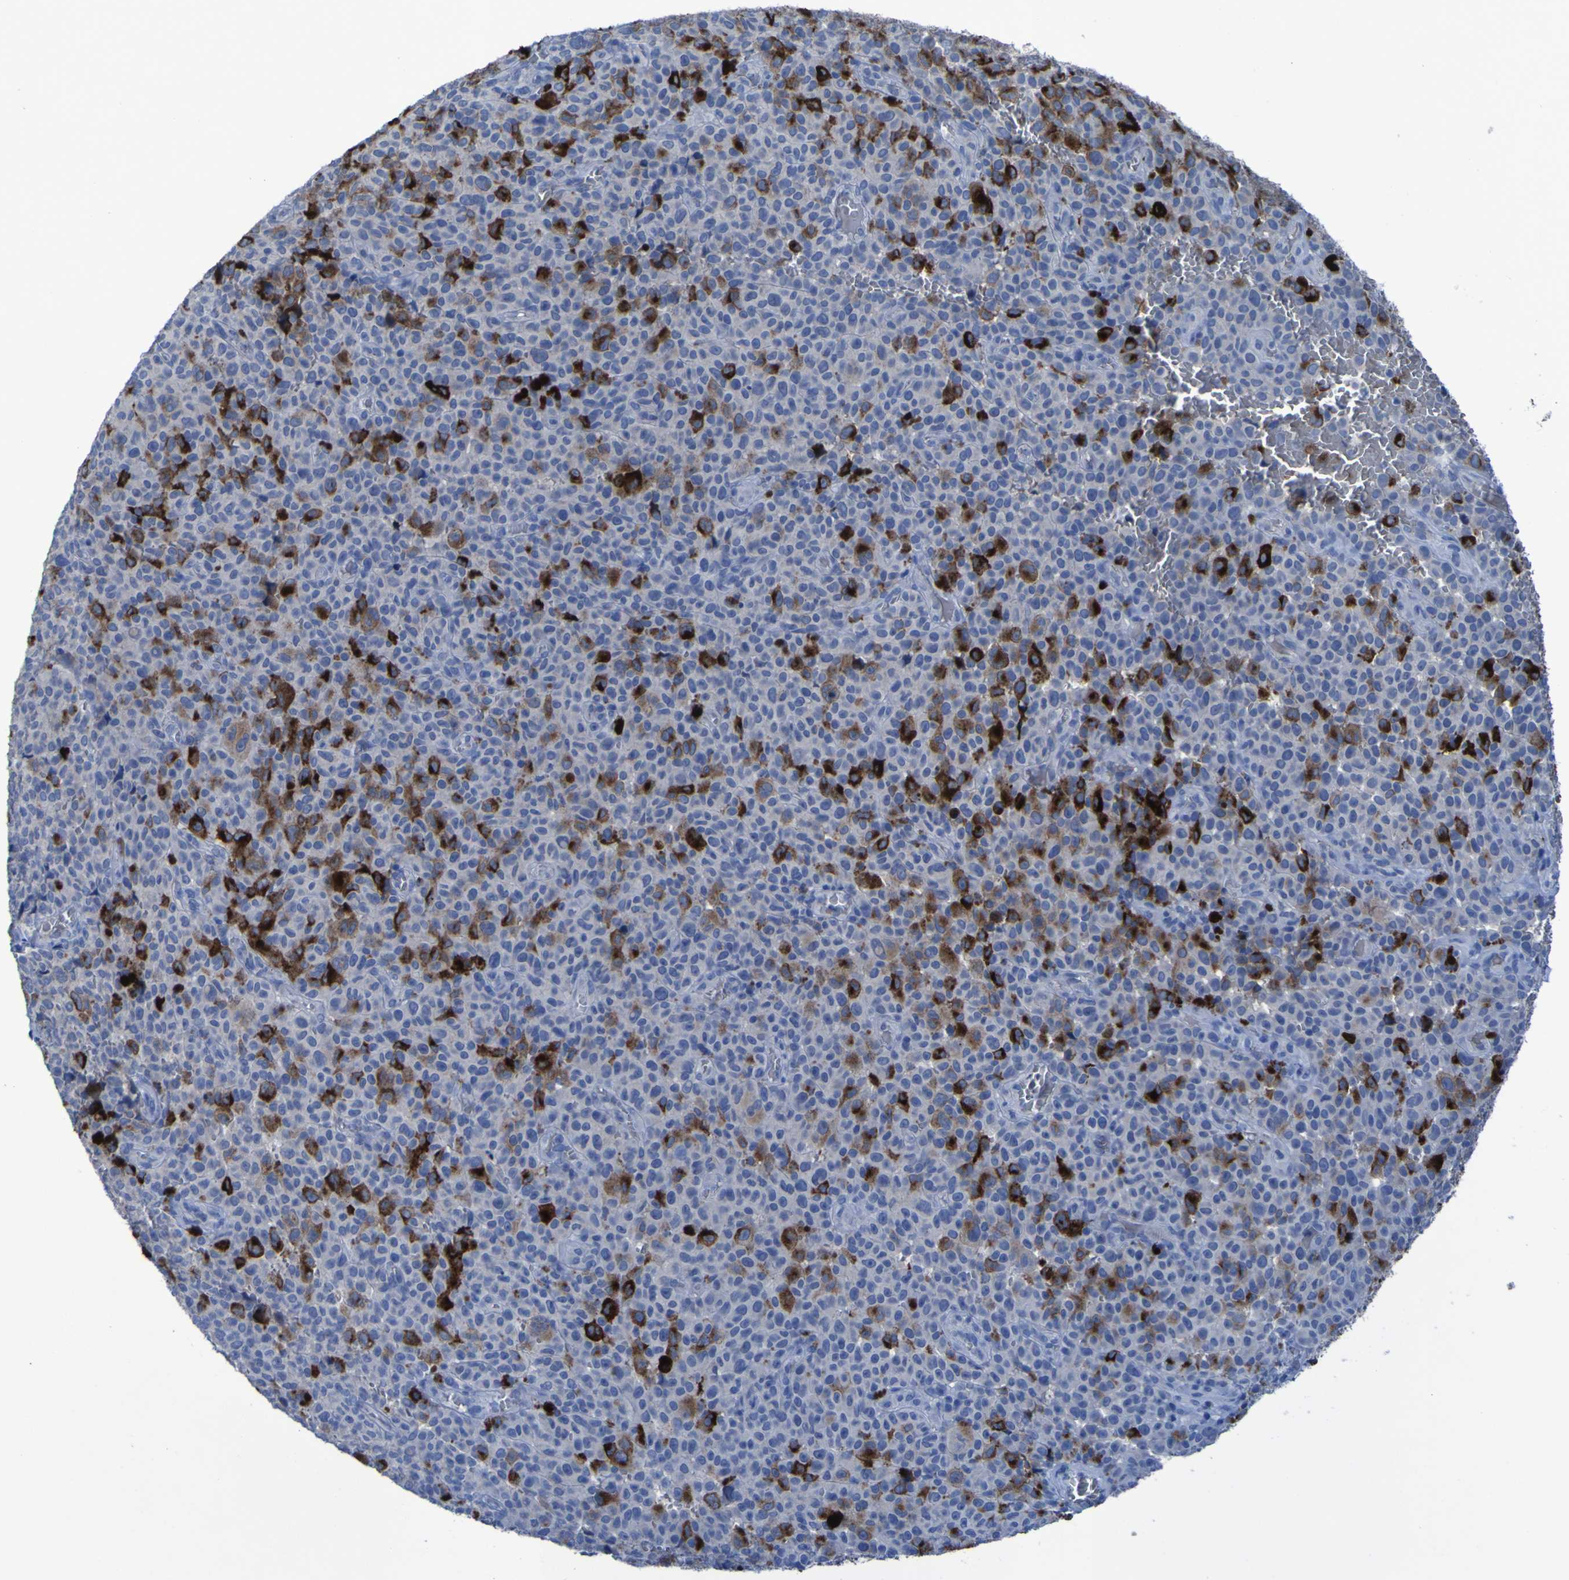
{"staining": {"intensity": "strong", "quantity": "<25%", "location": "cytoplasmic/membranous"}, "tissue": "melanoma", "cell_type": "Tumor cells", "image_type": "cancer", "snomed": [{"axis": "morphology", "description": "Malignant melanoma, NOS"}, {"axis": "topography", "description": "Skin"}], "caption": "A histopathology image of melanoma stained for a protein shows strong cytoplasmic/membranous brown staining in tumor cells.", "gene": "SGK2", "patient": {"sex": "female", "age": 82}}